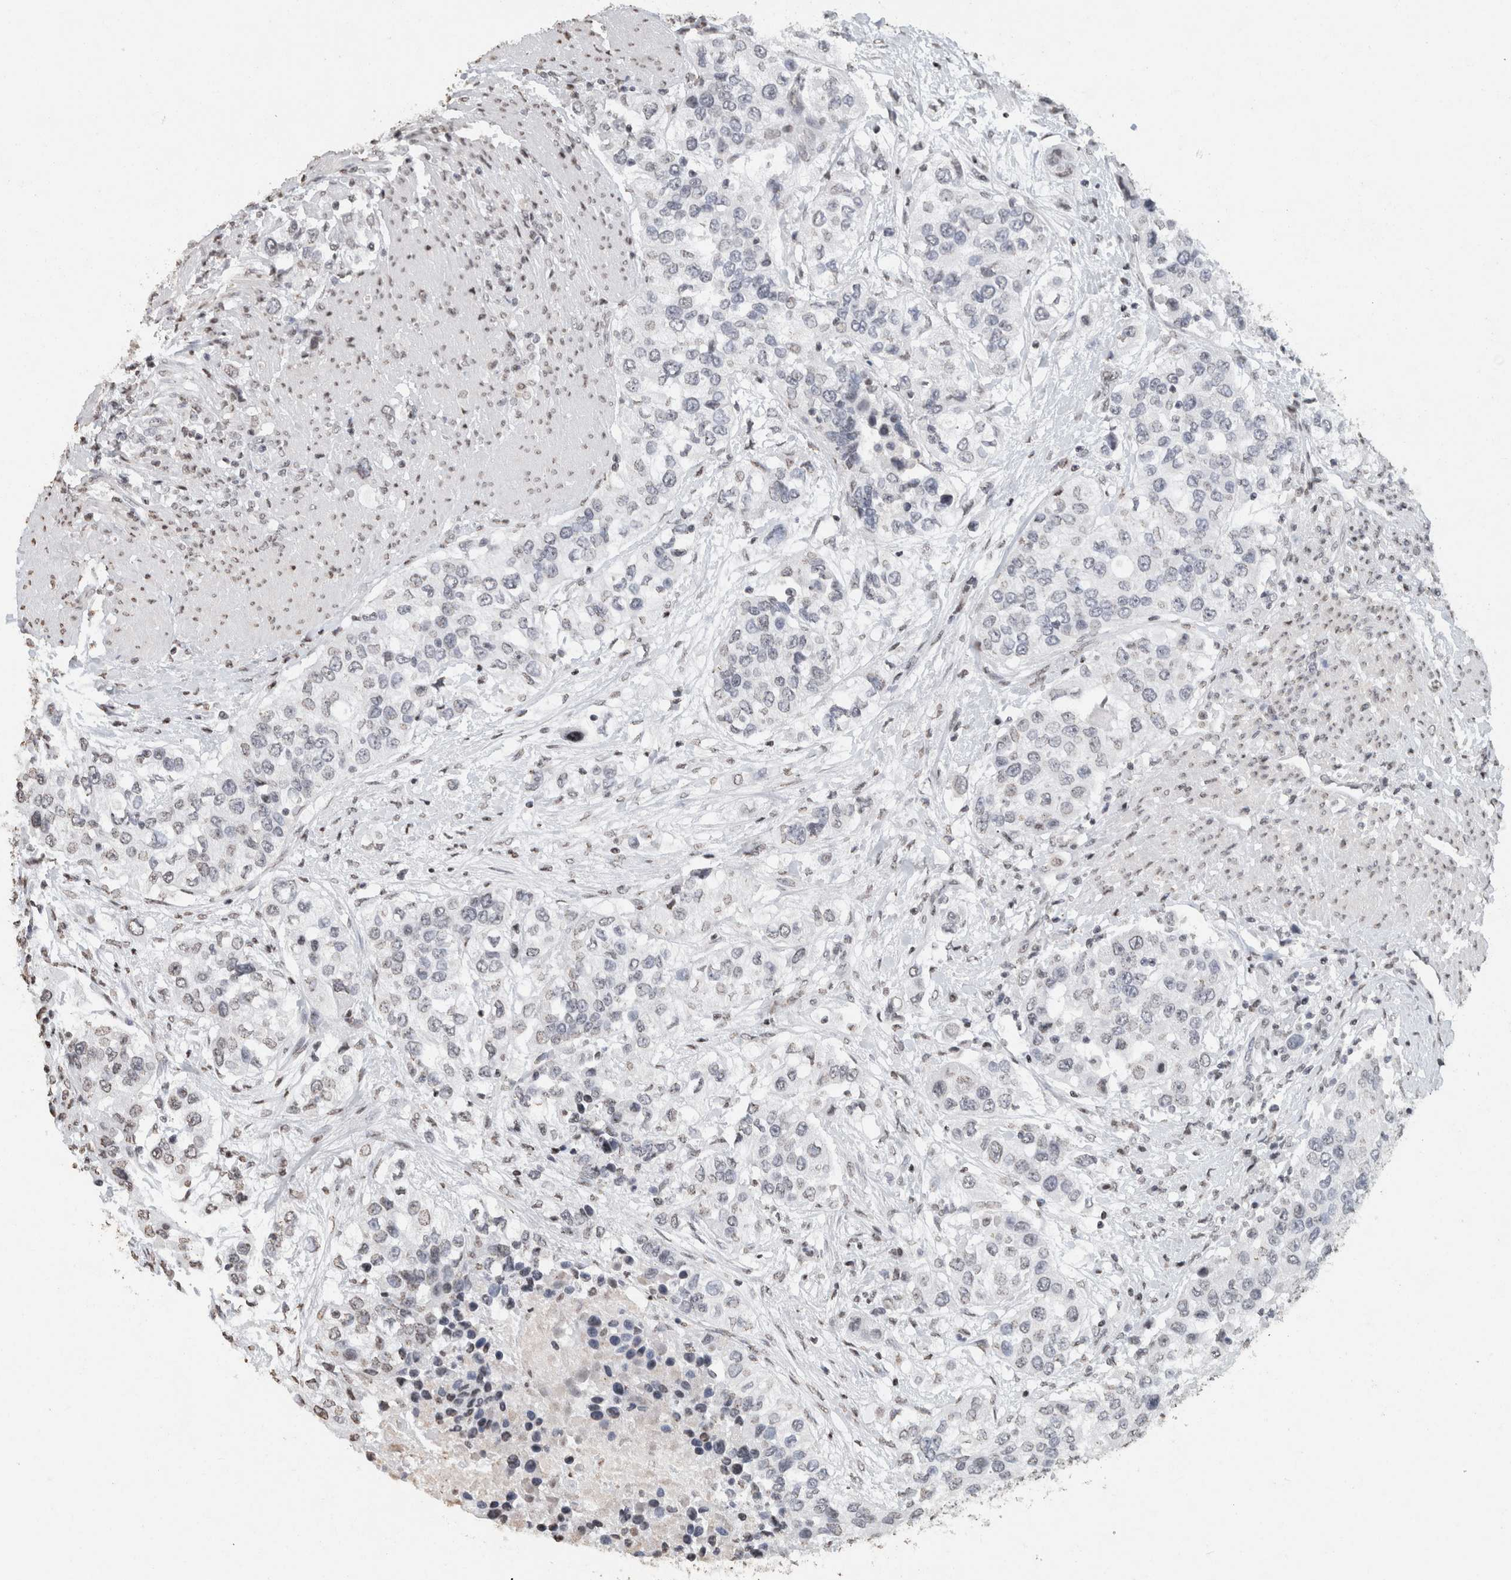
{"staining": {"intensity": "negative", "quantity": "none", "location": "none"}, "tissue": "urothelial cancer", "cell_type": "Tumor cells", "image_type": "cancer", "snomed": [{"axis": "morphology", "description": "Urothelial carcinoma, High grade"}, {"axis": "topography", "description": "Urinary bladder"}], "caption": "An IHC photomicrograph of urothelial cancer is shown. There is no staining in tumor cells of urothelial cancer.", "gene": "CNTN1", "patient": {"sex": "female", "age": 80}}